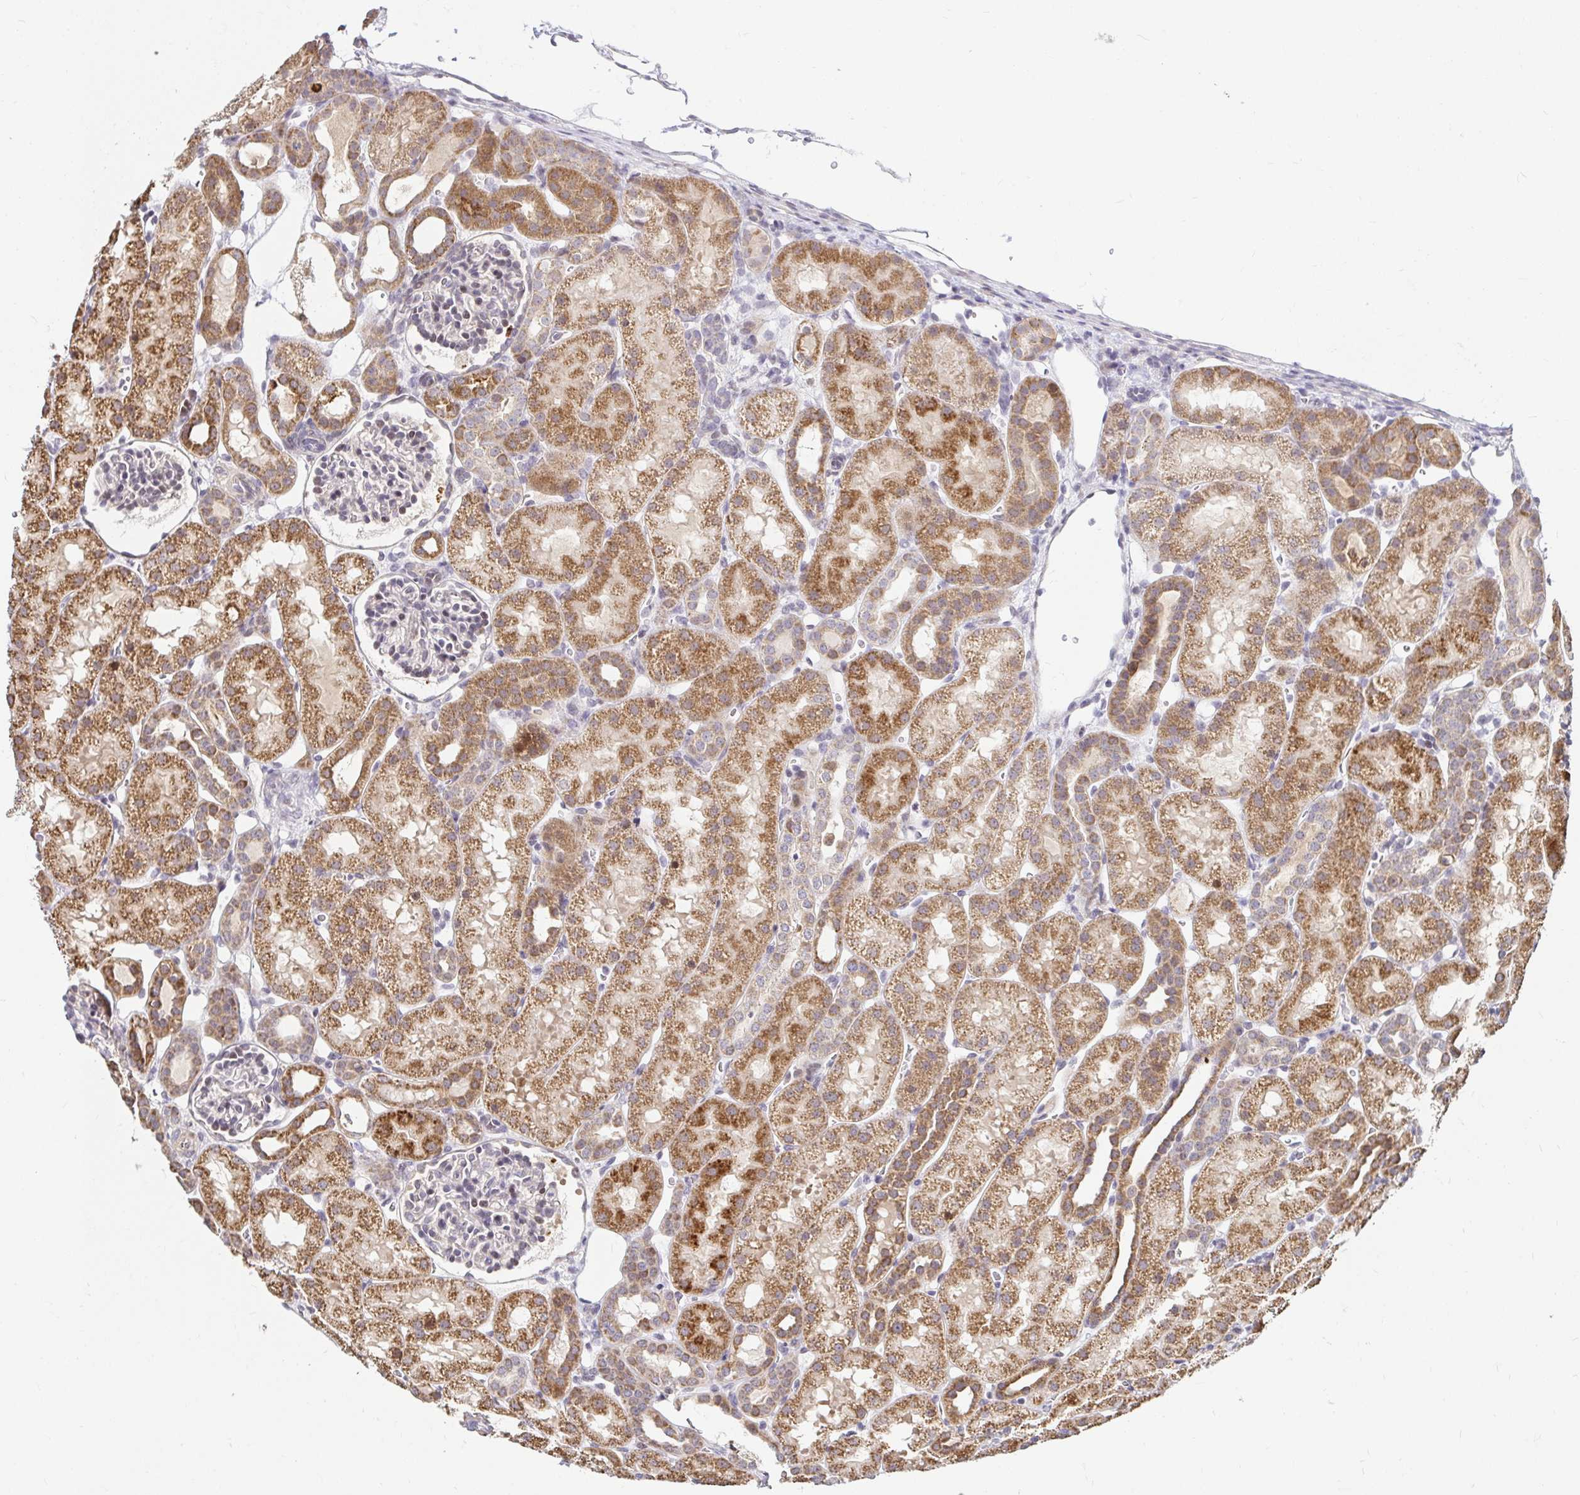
{"staining": {"intensity": "weak", "quantity": "<25%", "location": "cytoplasmic/membranous"}, "tissue": "kidney", "cell_type": "Cells in glomeruli", "image_type": "normal", "snomed": [{"axis": "morphology", "description": "Normal tissue, NOS"}, {"axis": "topography", "description": "Kidney"}], "caption": "IHC micrograph of normal kidney: human kidney stained with DAB (3,3'-diaminobenzidine) shows no significant protein positivity in cells in glomeruli.", "gene": "TIMM50", "patient": {"sex": "male", "age": 2}}